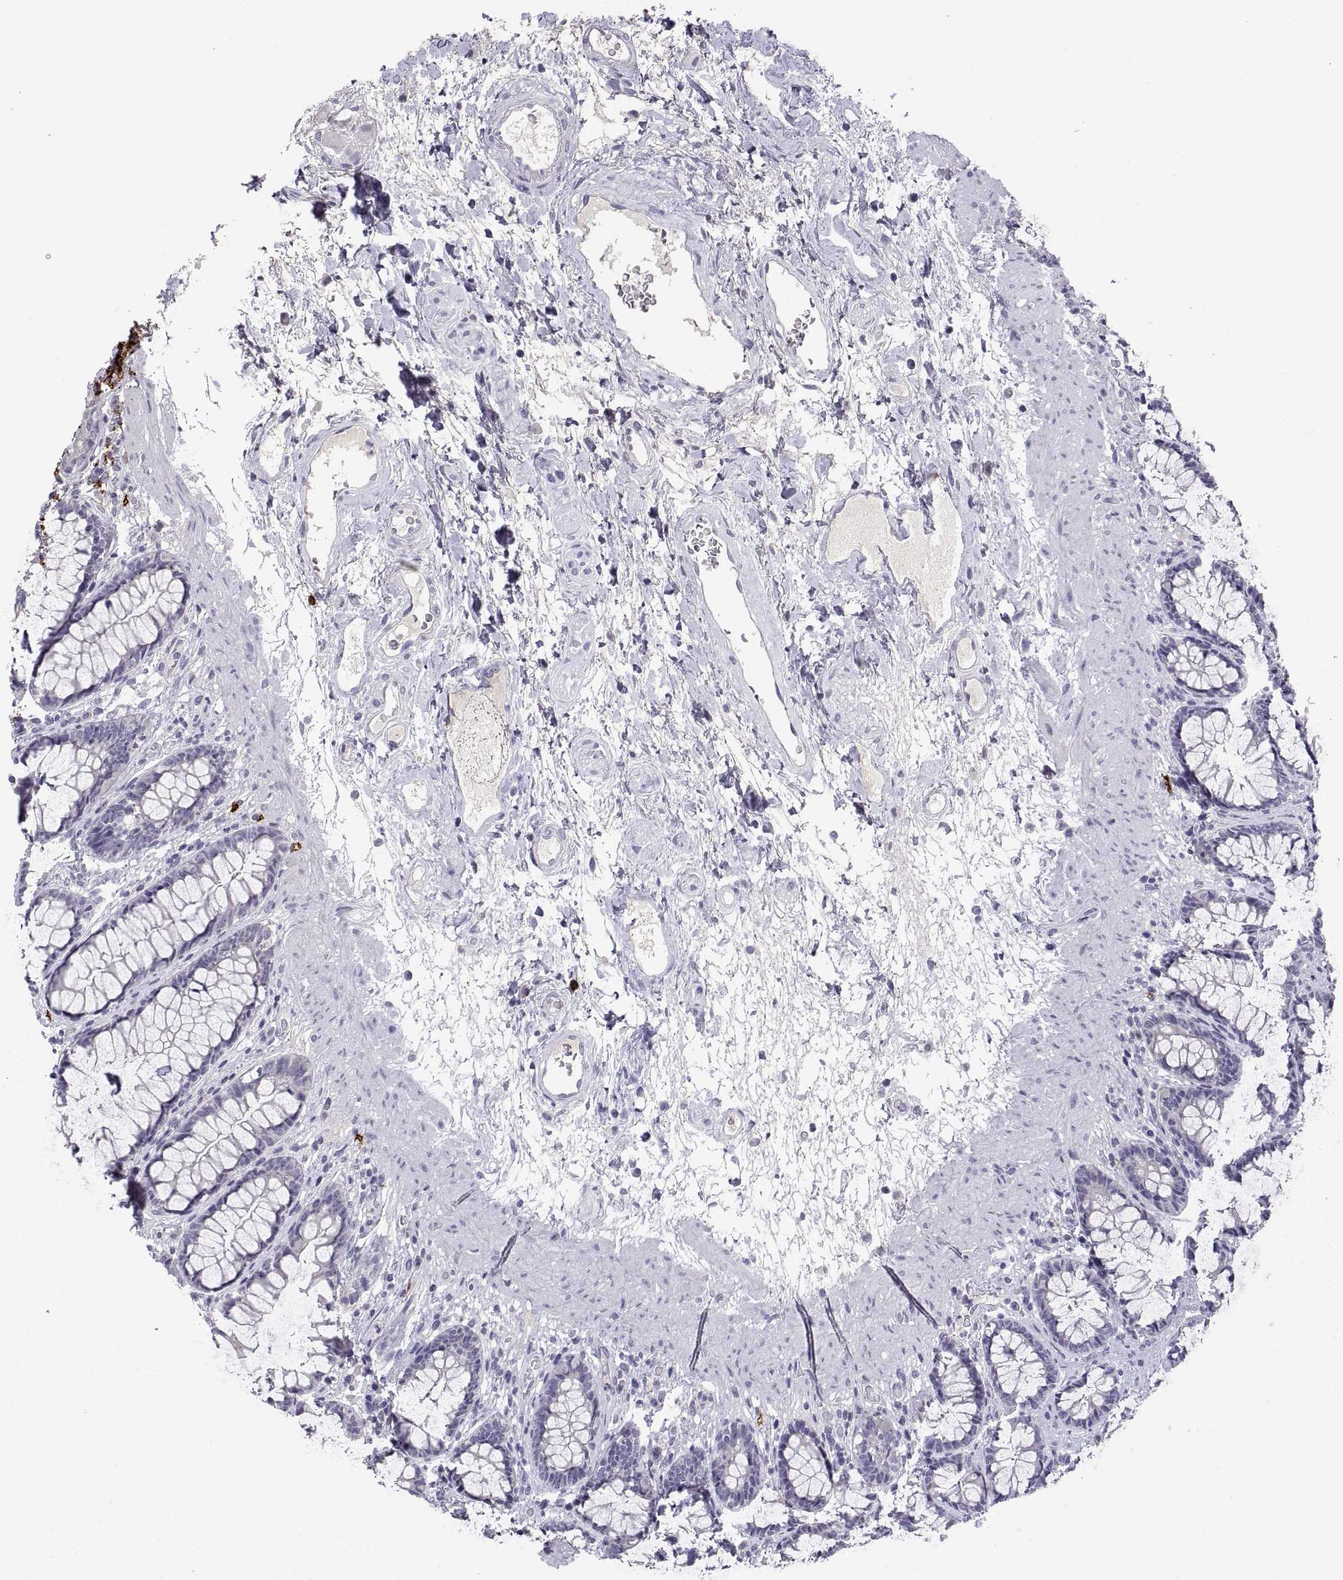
{"staining": {"intensity": "negative", "quantity": "none", "location": "none"}, "tissue": "rectum", "cell_type": "Glandular cells", "image_type": "normal", "snomed": [{"axis": "morphology", "description": "Normal tissue, NOS"}, {"axis": "topography", "description": "Rectum"}], "caption": "This is a image of immunohistochemistry (IHC) staining of normal rectum, which shows no staining in glandular cells. Nuclei are stained in blue.", "gene": "MS4A1", "patient": {"sex": "male", "age": 72}}